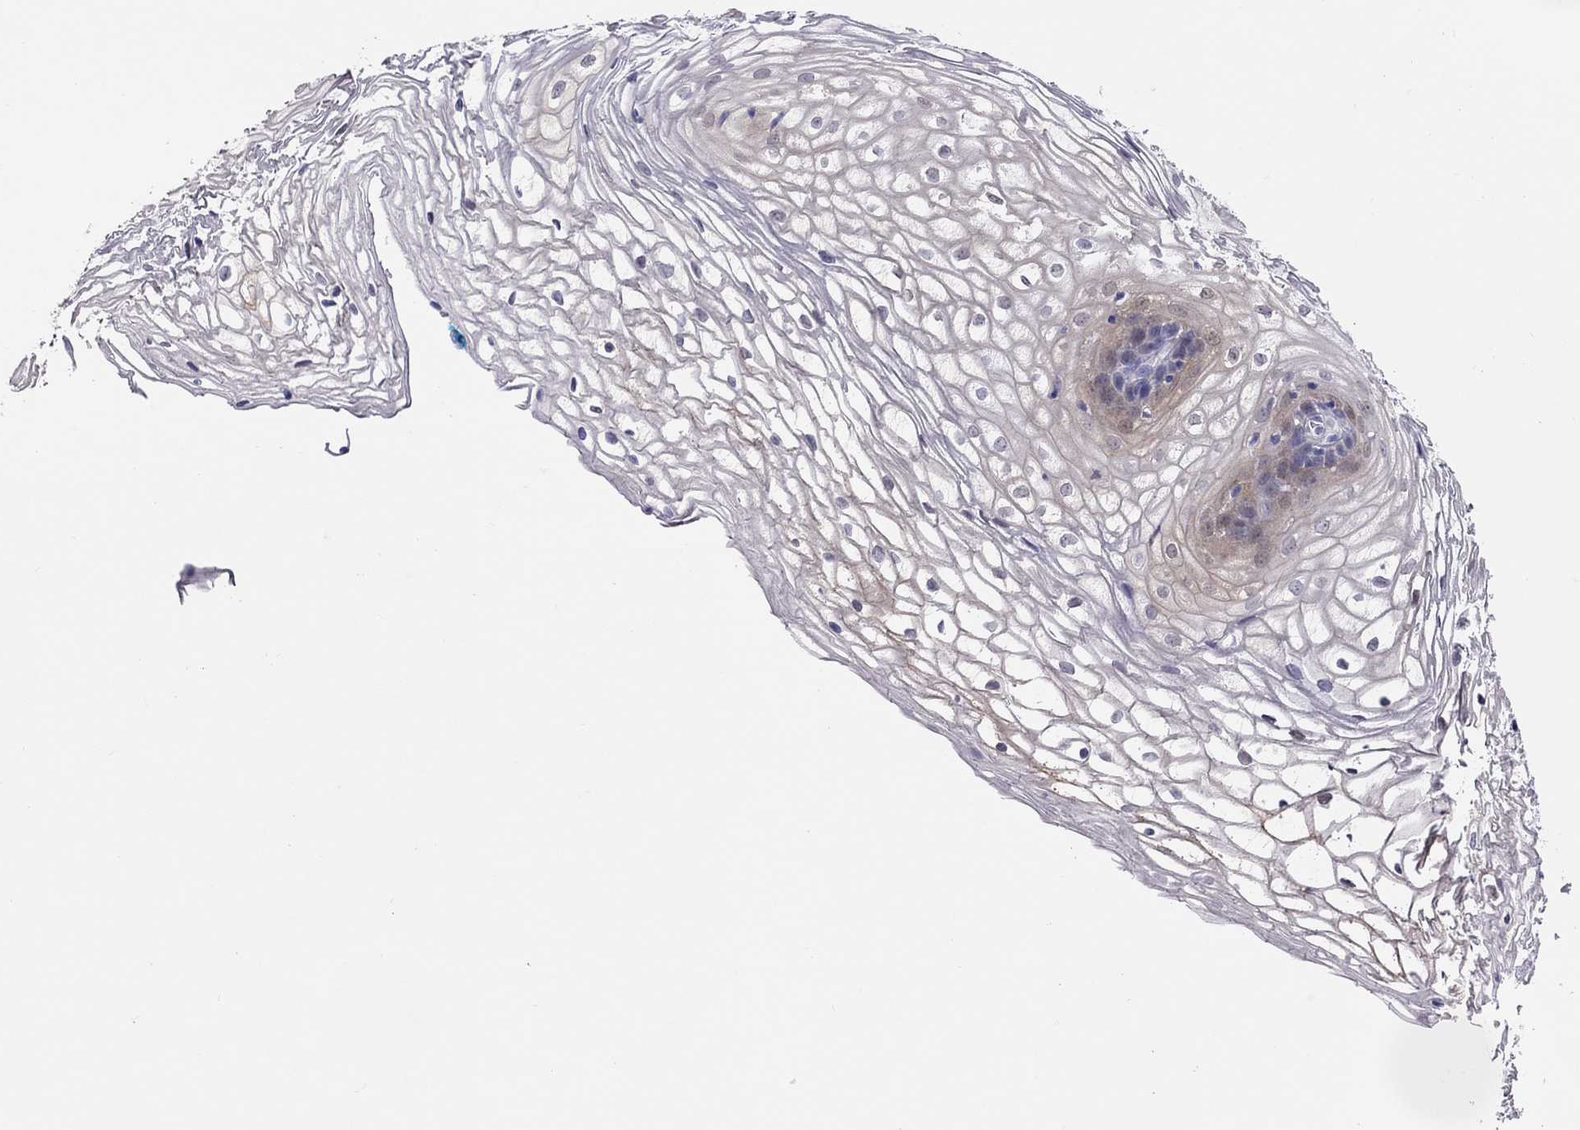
{"staining": {"intensity": "weak", "quantity": "25%-75%", "location": "cytoplasmic/membranous"}, "tissue": "vagina", "cell_type": "Squamous epithelial cells", "image_type": "normal", "snomed": [{"axis": "morphology", "description": "Normal tissue, NOS"}, {"axis": "topography", "description": "Vagina"}], "caption": "DAB (3,3'-diaminobenzidine) immunohistochemical staining of unremarkable human vagina shows weak cytoplasmic/membranous protein expression in about 25%-75% of squamous epithelial cells. (DAB IHC with brightfield microscopy, high magnification).", "gene": "ALOX15B", "patient": {"sex": "female", "age": 34}}